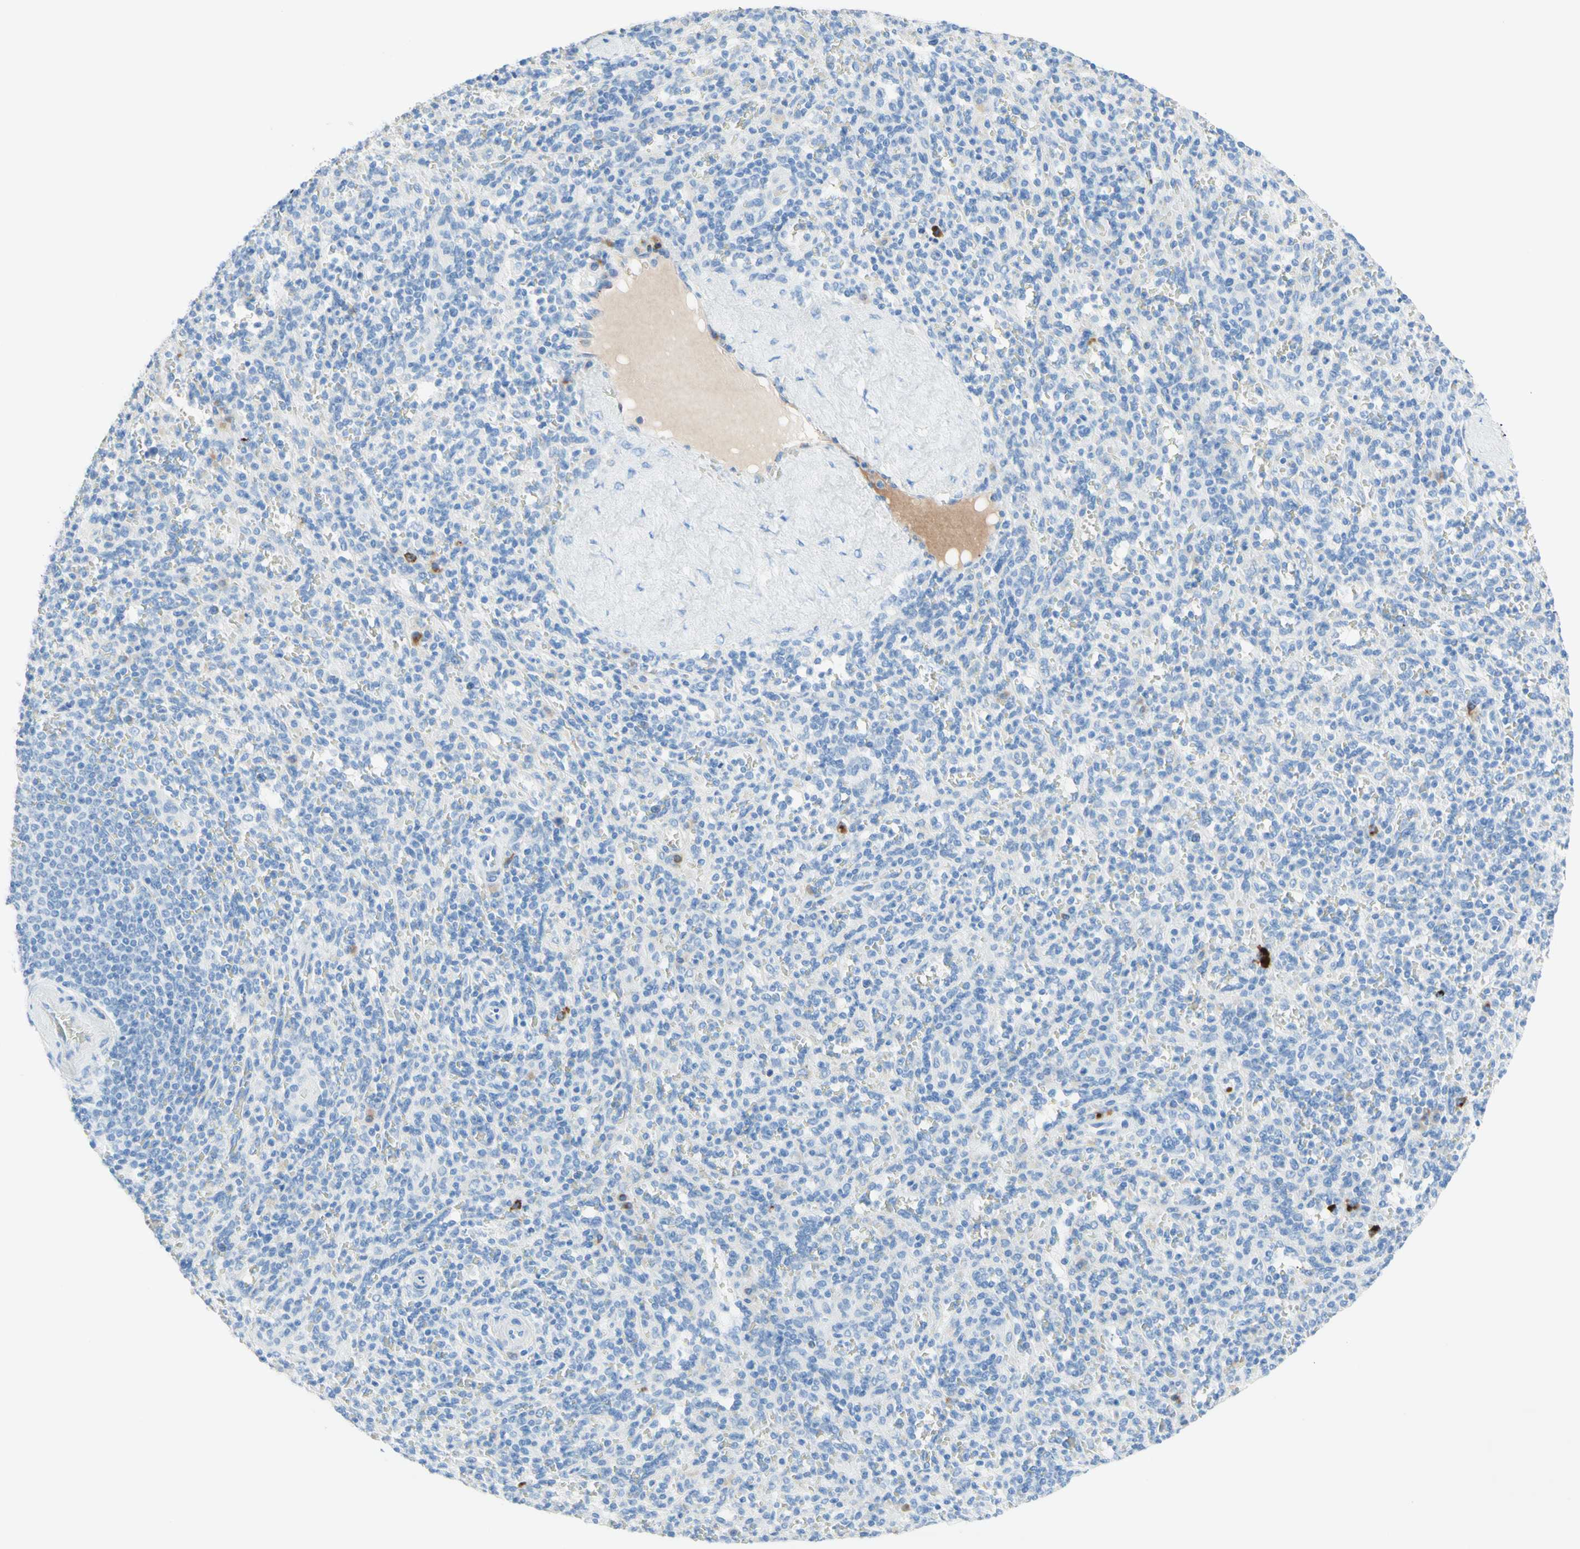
{"staining": {"intensity": "negative", "quantity": "none", "location": "none"}, "tissue": "spleen", "cell_type": "Cells in red pulp", "image_type": "normal", "snomed": [{"axis": "morphology", "description": "Normal tissue, NOS"}, {"axis": "topography", "description": "Spleen"}], "caption": "Protein analysis of benign spleen shows no significant staining in cells in red pulp.", "gene": "IL6ST", "patient": {"sex": "male", "age": 36}}